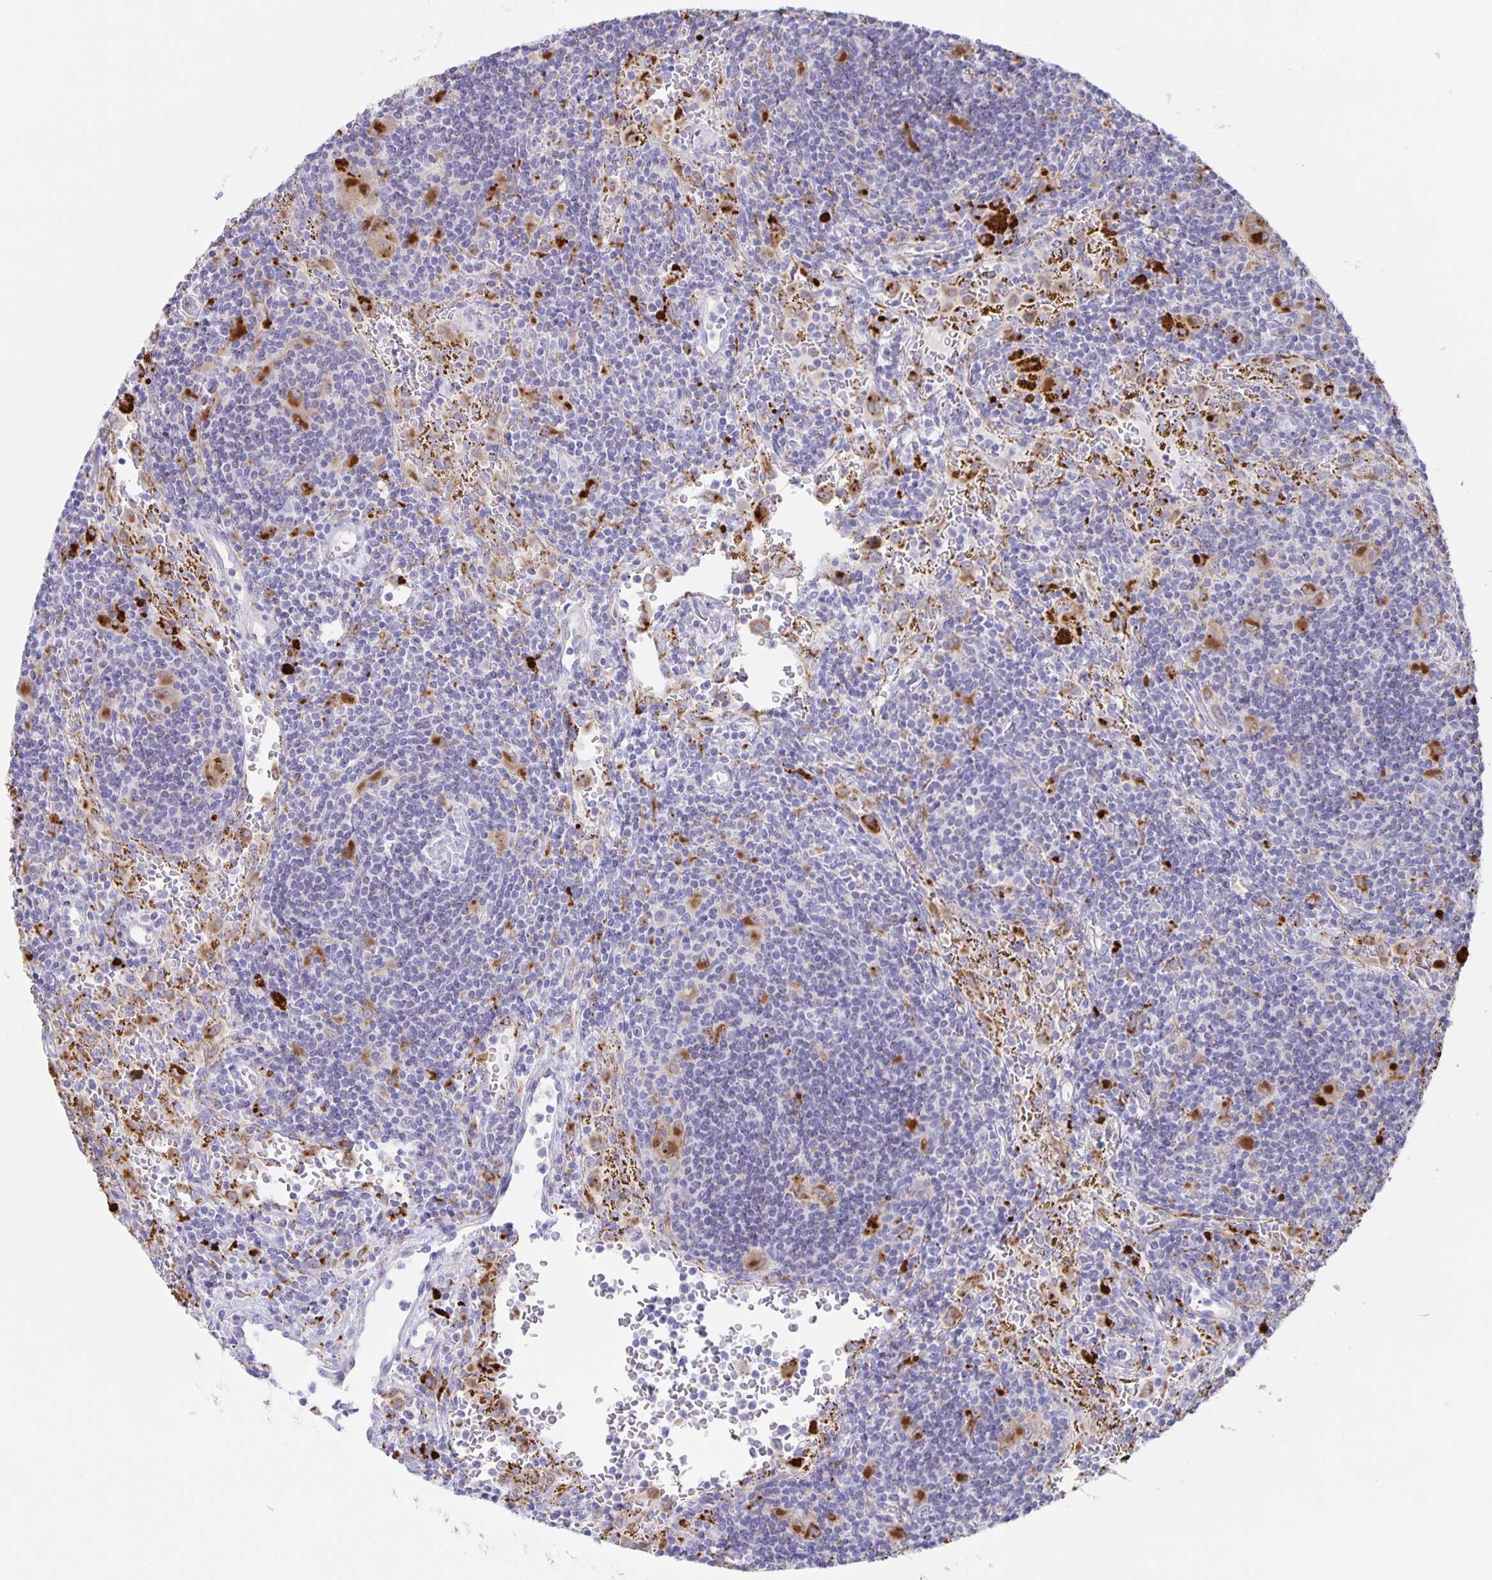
{"staining": {"intensity": "negative", "quantity": "none", "location": "none"}, "tissue": "lymphoma", "cell_type": "Tumor cells", "image_type": "cancer", "snomed": [{"axis": "morphology", "description": "Malignant lymphoma, non-Hodgkin's type, Low grade"}, {"axis": "topography", "description": "Spleen"}], "caption": "A high-resolution histopathology image shows IHC staining of malignant lymphoma, non-Hodgkin's type (low-grade), which shows no significant staining in tumor cells.", "gene": "LIPA", "patient": {"sex": "female", "age": 70}}